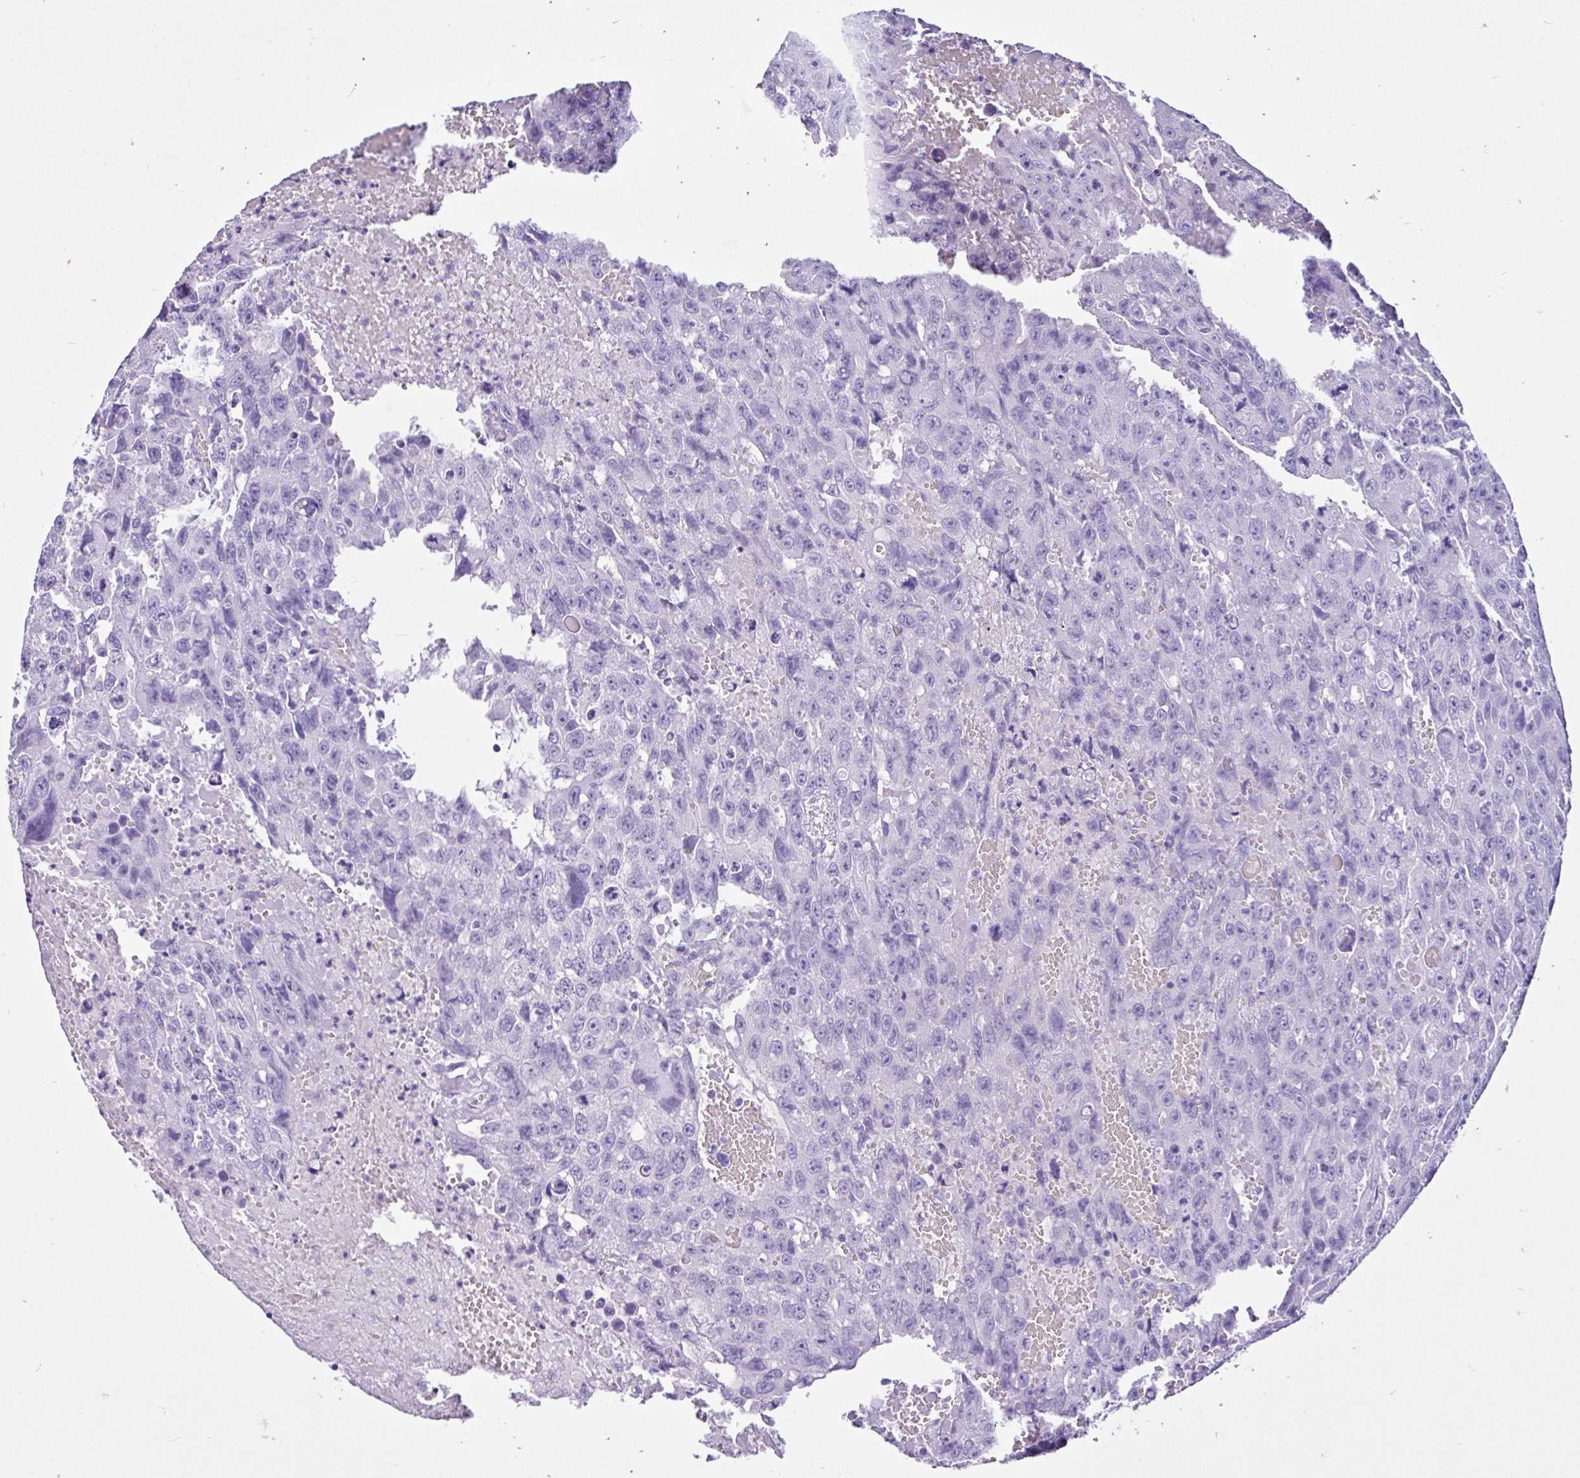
{"staining": {"intensity": "negative", "quantity": "none", "location": "none"}, "tissue": "testis cancer", "cell_type": "Tumor cells", "image_type": "cancer", "snomed": [{"axis": "morphology", "description": "Seminoma, NOS"}, {"axis": "topography", "description": "Testis"}], "caption": "This photomicrograph is of testis cancer (seminoma) stained with IHC to label a protein in brown with the nuclei are counter-stained blue. There is no expression in tumor cells.", "gene": "CYP19A1", "patient": {"sex": "male", "age": 26}}